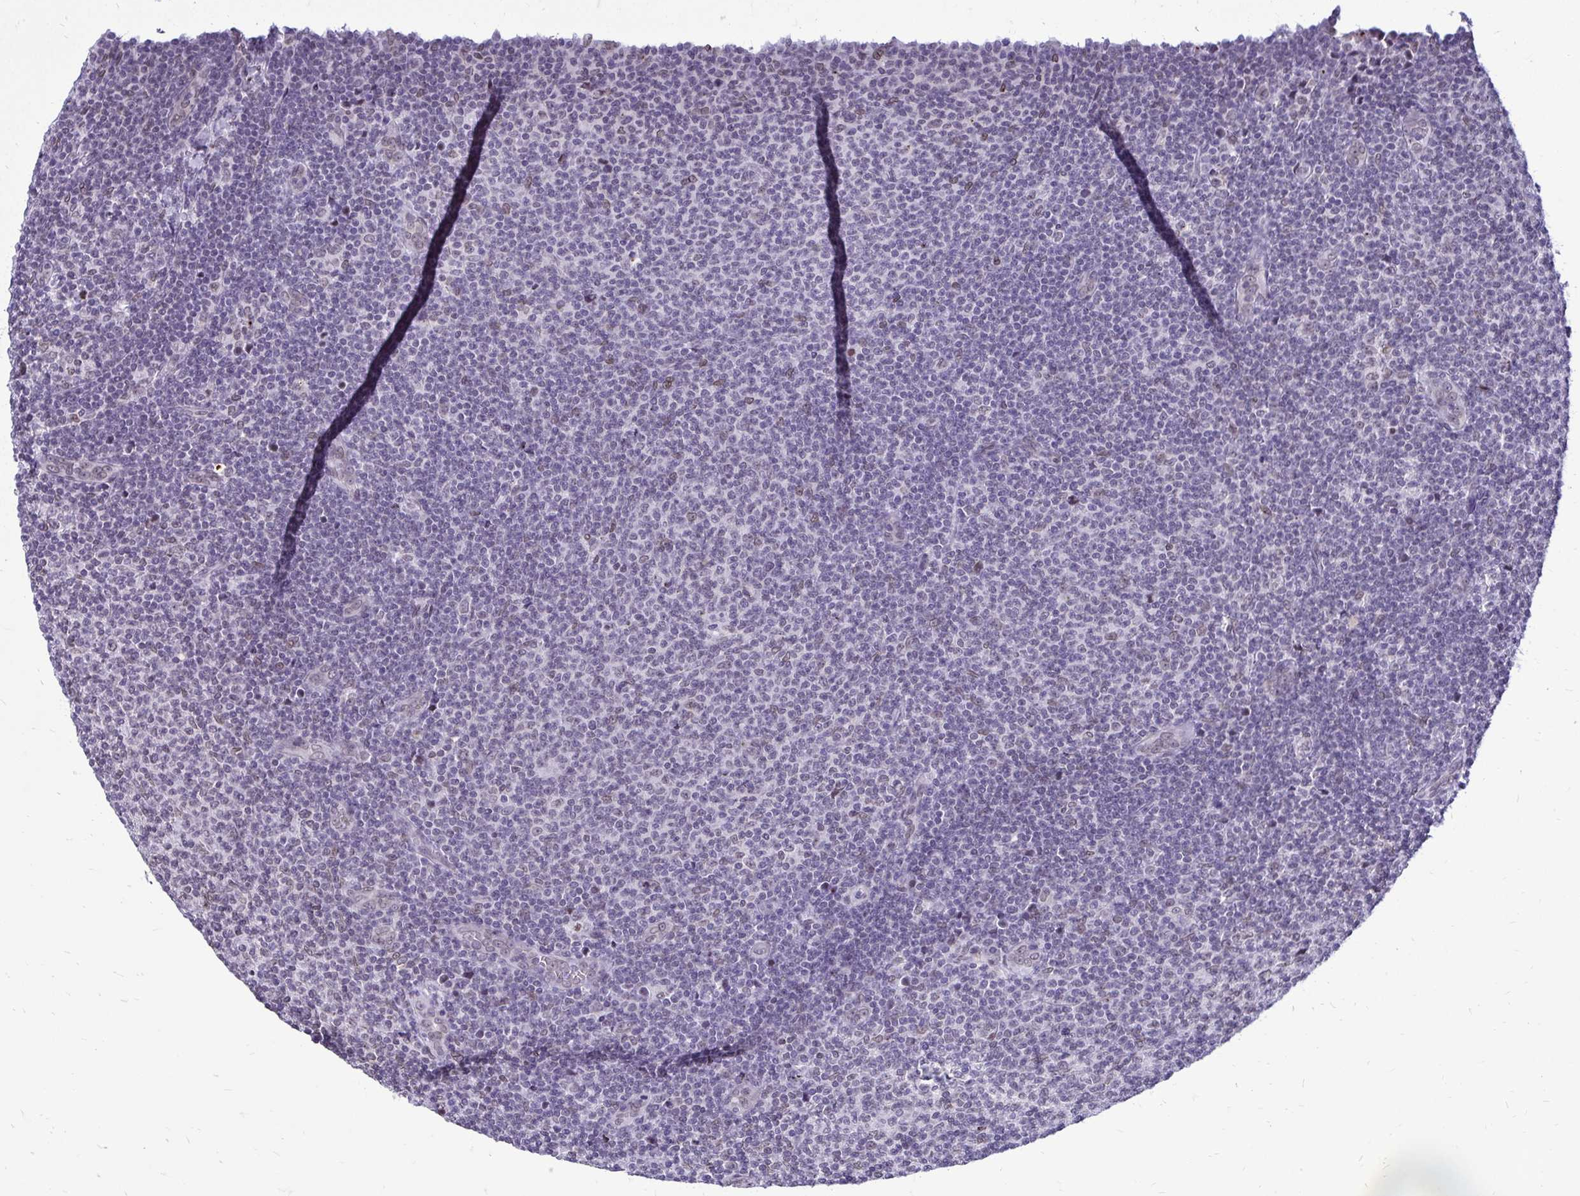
{"staining": {"intensity": "negative", "quantity": "none", "location": "none"}, "tissue": "lymphoma", "cell_type": "Tumor cells", "image_type": "cancer", "snomed": [{"axis": "morphology", "description": "Malignant lymphoma, non-Hodgkin's type, Low grade"}, {"axis": "topography", "description": "Lymph node"}], "caption": "Immunohistochemistry histopathology image of neoplastic tissue: low-grade malignant lymphoma, non-Hodgkin's type stained with DAB (3,3'-diaminobenzidine) displays no significant protein expression in tumor cells. (Stains: DAB immunohistochemistry (IHC) with hematoxylin counter stain, Microscopy: brightfield microscopy at high magnification).", "gene": "BANF1", "patient": {"sex": "male", "age": 66}}